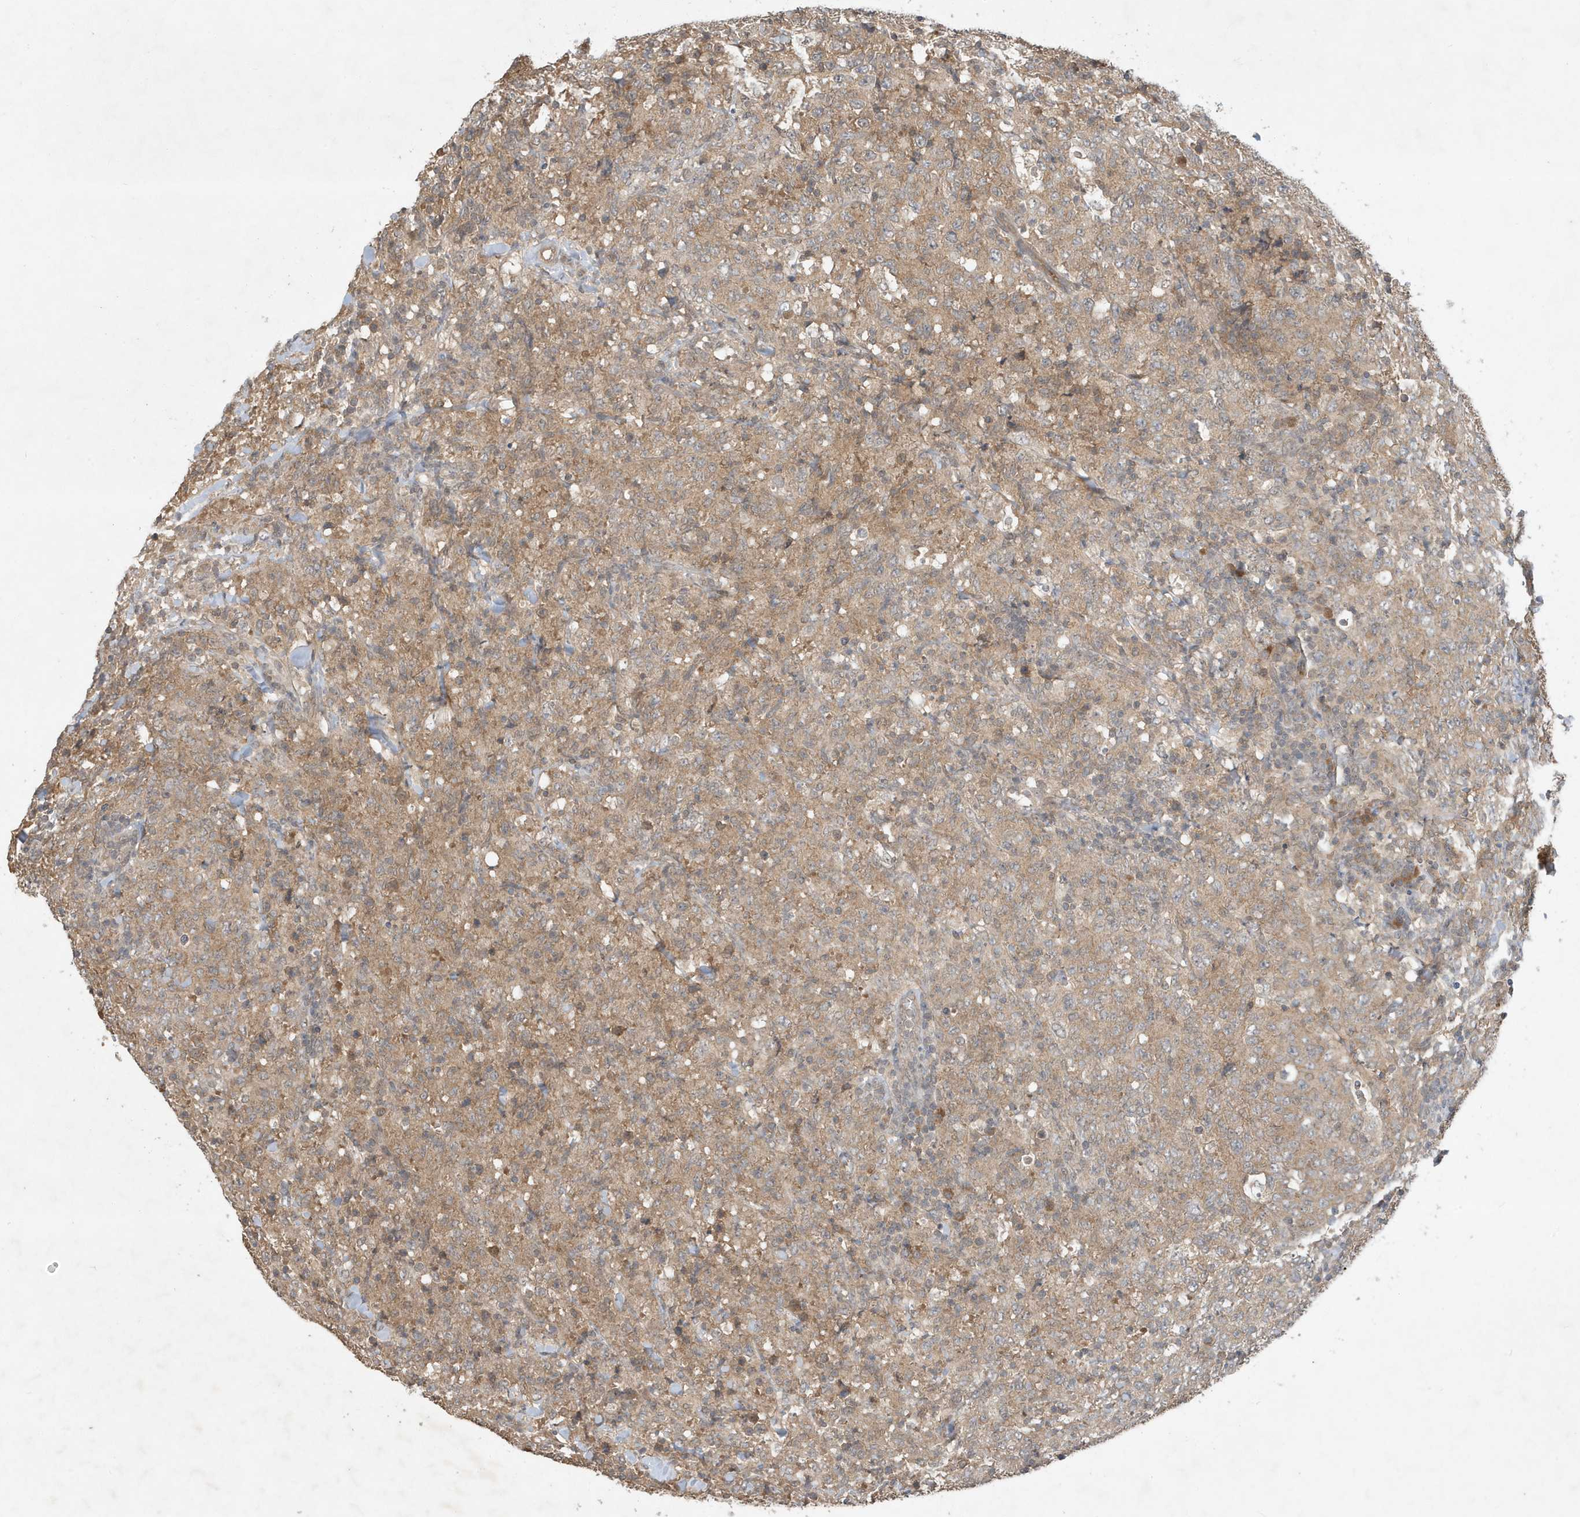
{"staining": {"intensity": "weak", "quantity": ">75%", "location": "cytoplasmic/membranous"}, "tissue": "lymphoma", "cell_type": "Tumor cells", "image_type": "cancer", "snomed": [{"axis": "morphology", "description": "Malignant lymphoma, non-Hodgkin's type, High grade"}, {"axis": "topography", "description": "Tonsil"}], "caption": "Weak cytoplasmic/membranous staining for a protein is identified in approximately >75% of tumor cells of high-grade malignant lymphoma, non-Hodgkin's type using immunohistochemistry (IHC).", "gene": "ABCB9", "patient": {"sex": "female", "age": 36}}